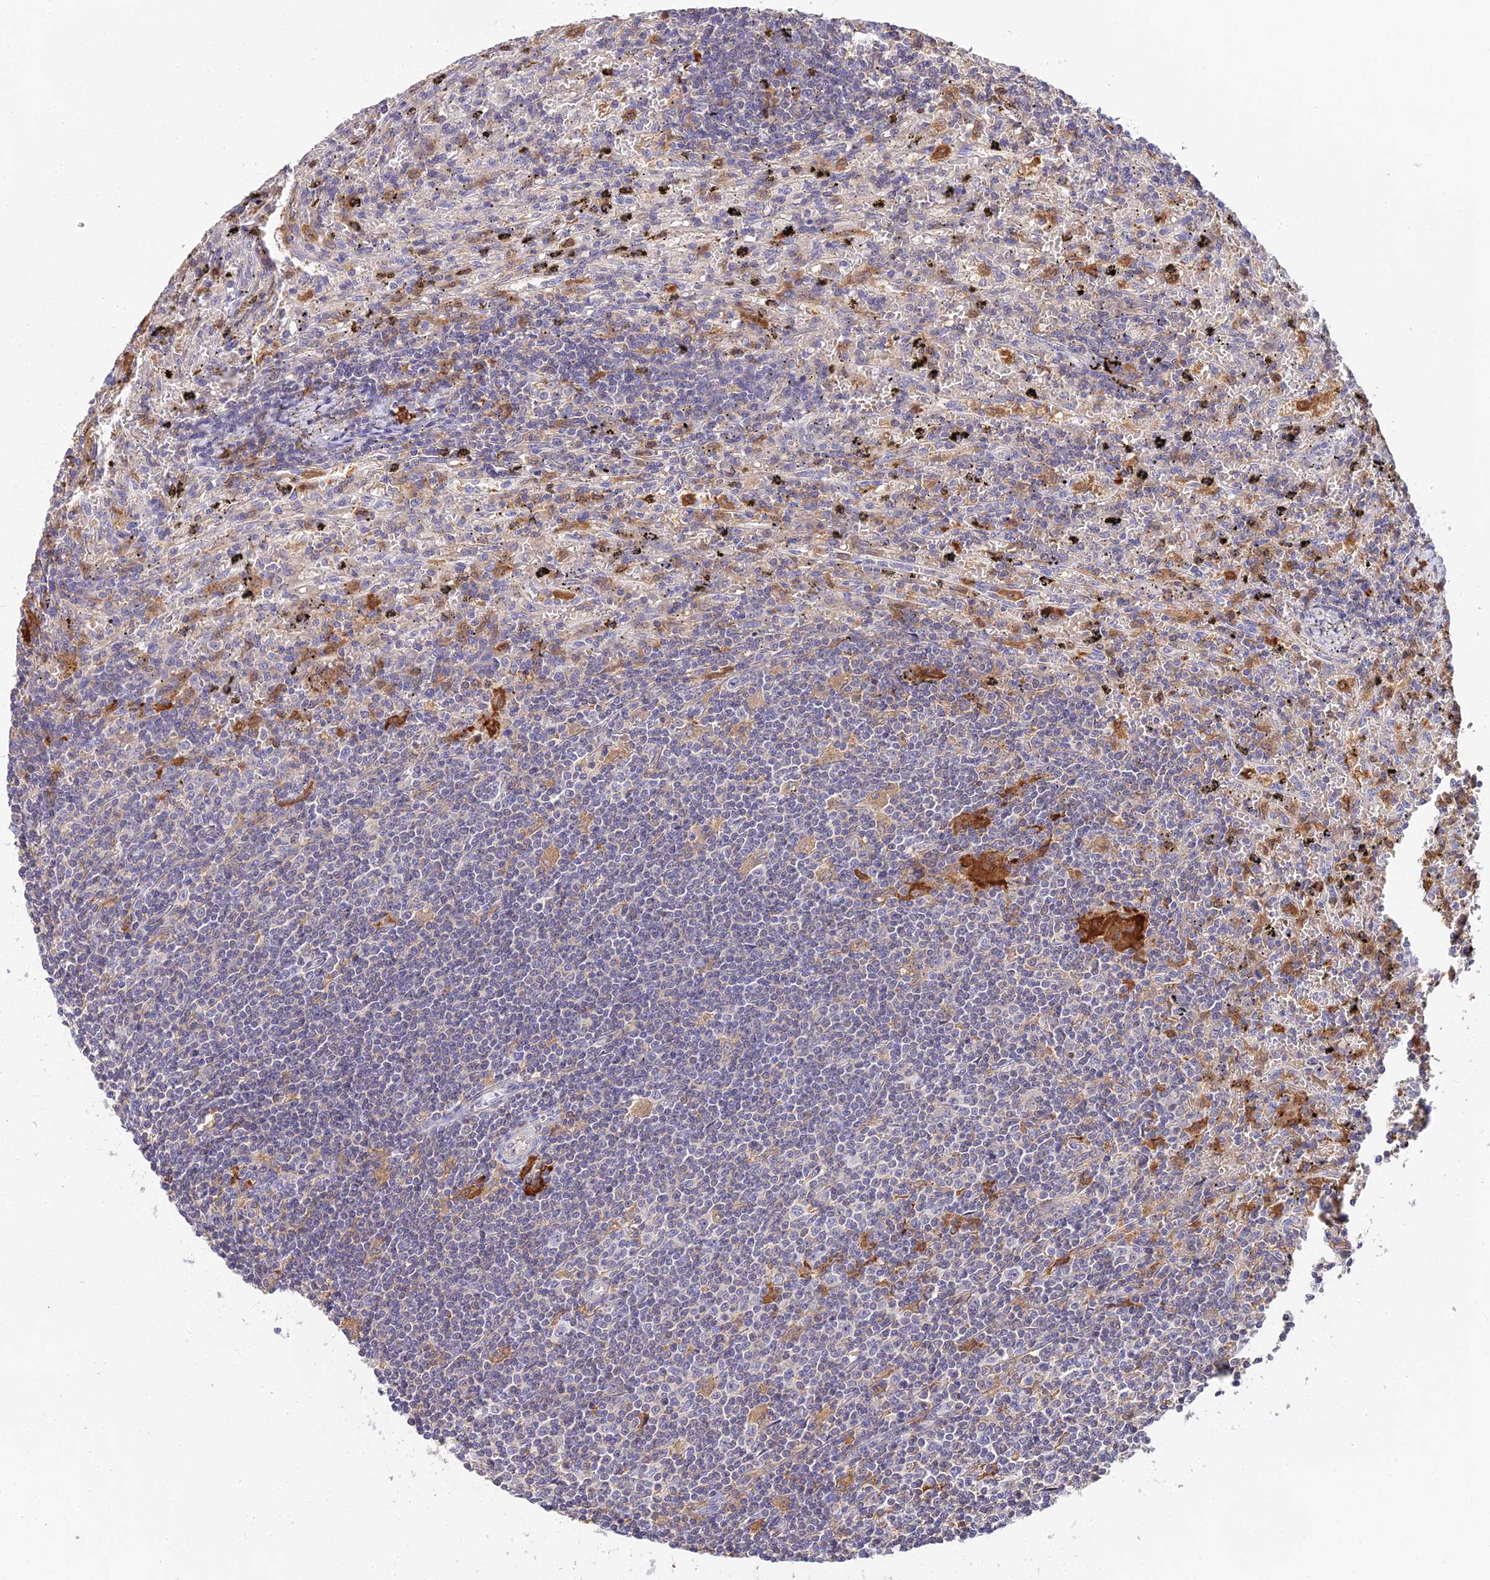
{"staining": {"intensity": "negative", "quantity": "none", "location": "none"}, "tissue": "lymphoma", "cell_type": "Tumor cells", "image_type": "cancer", "snomed": [{"axis": "morphology", "description": "Malignant lymphoma, non-Hodgkin's type, Low grade"}, {"axis": "topography", "description": "Spleen"}], "caption": "Human lymphoma stained for a protein using immunohistochemistry shows no expression in tumor cells.", "gene": "FBP1", "patient": {"sex": "male", "age": 76}}